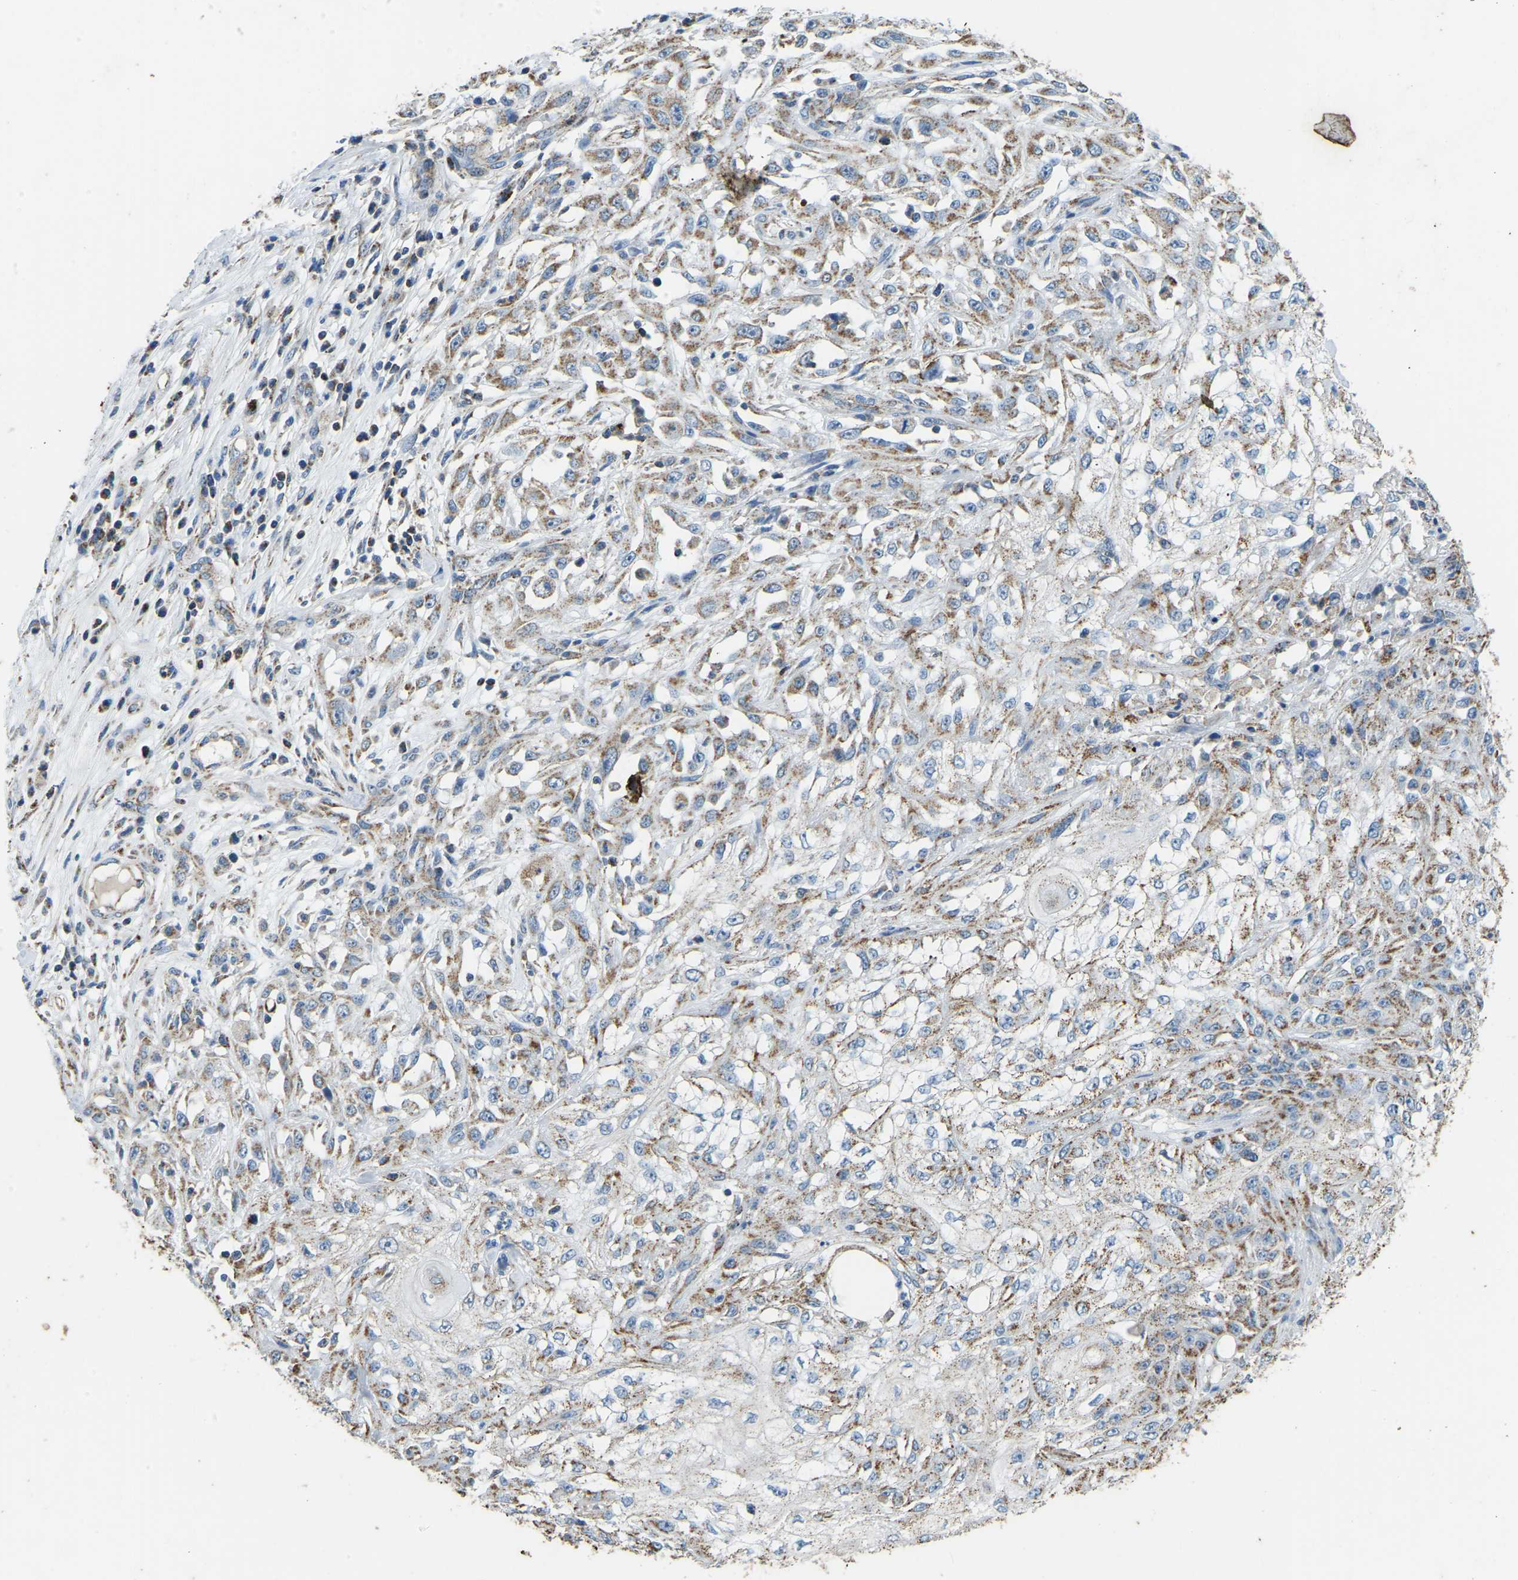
{"staining": {"intensity": "moderate", "quantity": ">75%", "location": "cytoplasmic/membranous"}, "tissue": "skin cancer", "cell_type": "Tumor cells", "image_type": "cancer", "snomed": [{"axis": "morphology", "description": "Squamous cell carcinoma, NOS"}, {"axis": "morphology", "description": "Squamous cell carcinoma, metastatic, NOS"}, {"axis": "topography", "description": "Skin"}, {"axis": "topography", "description": "Lymph node"}], "caption": "This histopathology image demonstrates skin squamous cell carcinoma stained with immunohistochemistry (IHC) to label a protein in brown. The cytoplasmic/membranous of tumor cells show moderate positivity for the protein. Nuclei are counter-stained blue.", "gene": "ZNF200", "patient": {"sex": "male", "age": 75}}